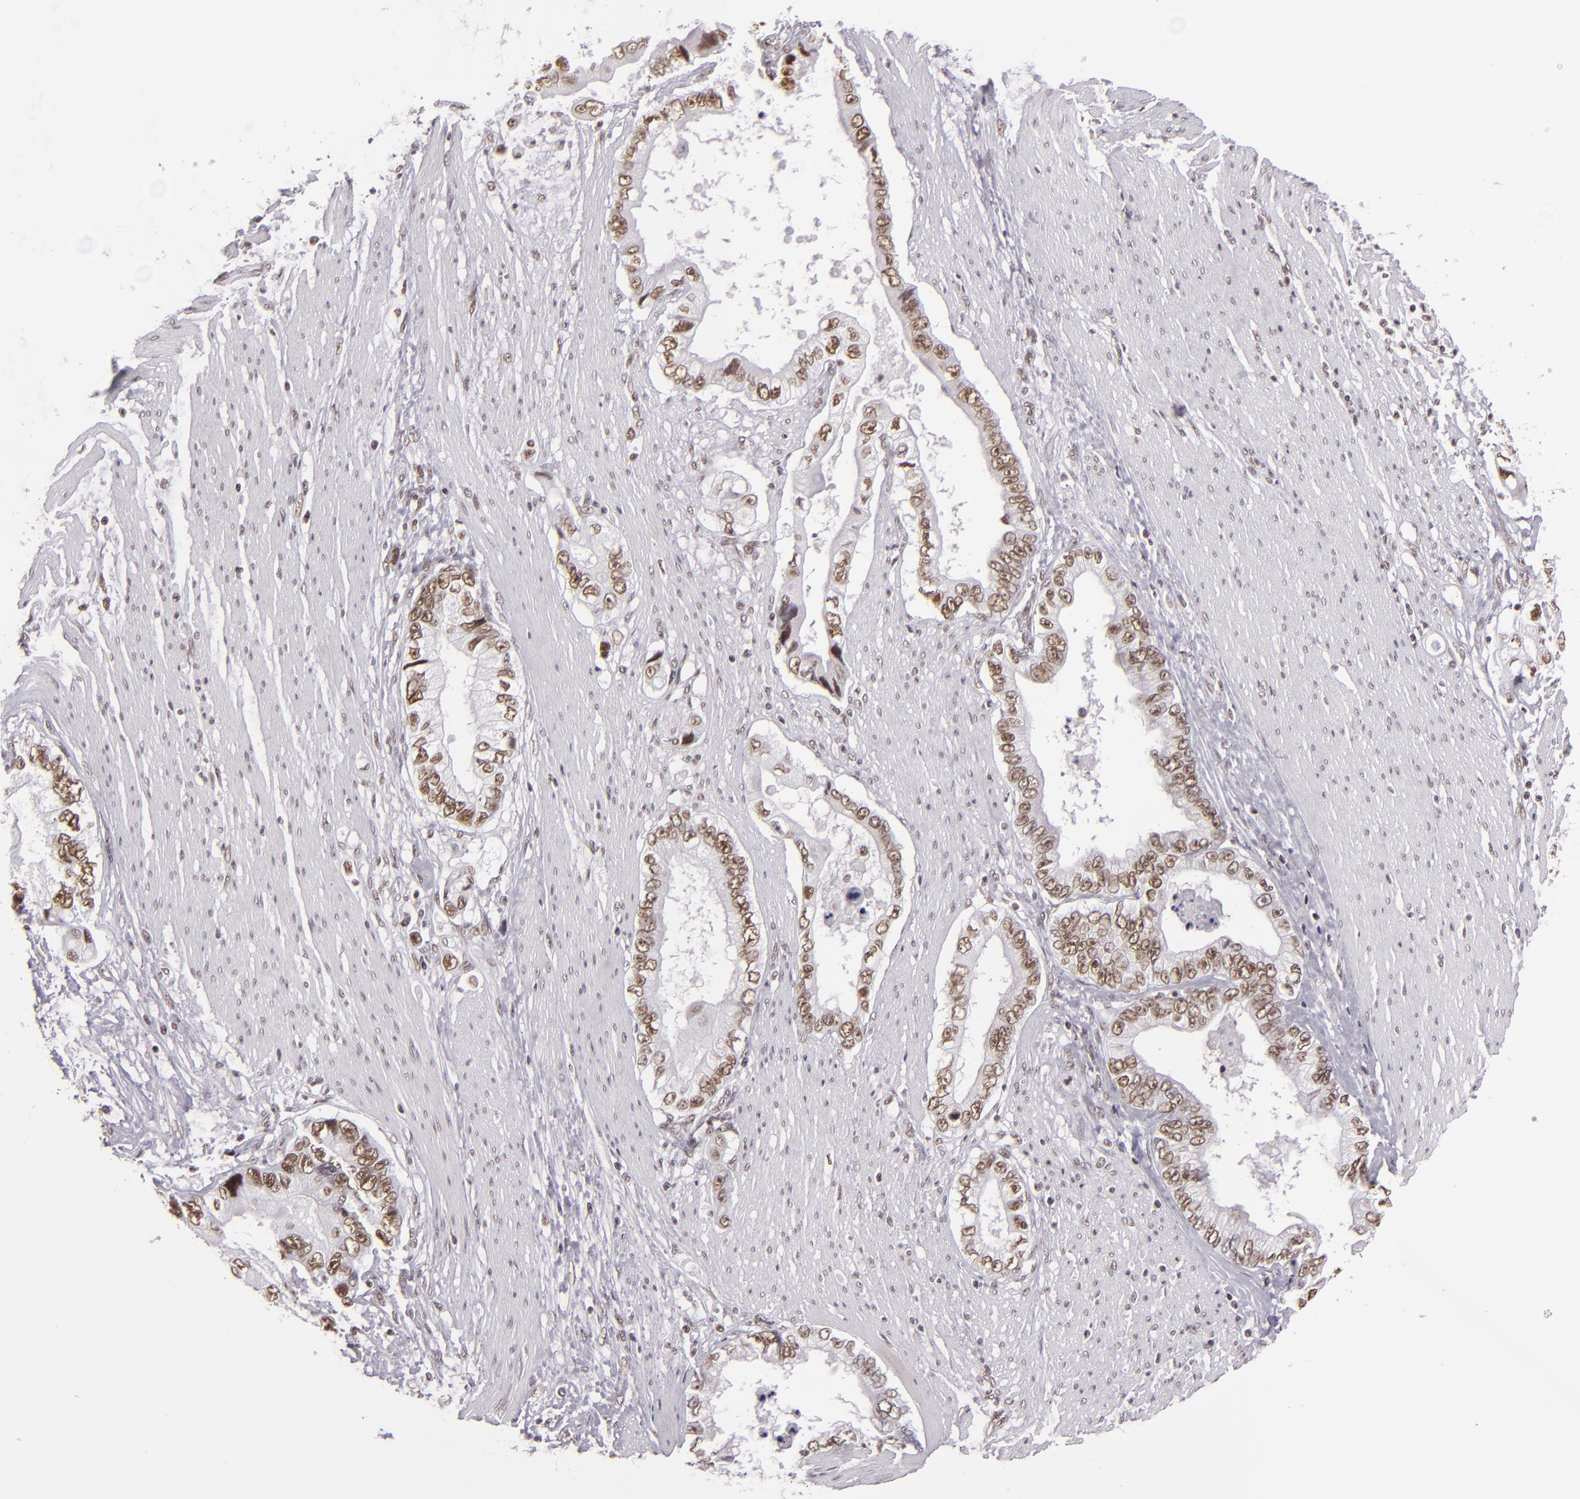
{"staining": {"intensity": "moderate", "quantity": ">75%", "location": "nuclear"}, "tissue": "pancreatic cancer", "cell_type": "Tumor cells", "image_type": "cancer", "snomed": [{"axis": "morphology", "description": "Adenocarcinoma, NOS"}, {"axis": "topography", "description": "Pancreas"}, {"axis": "topography", "description": "Stomach, upper"}], "caption": "Immunohistochemical staining of pancreatic cancer (adenocarcinoma) displays moderate nuclear protein expression in about >75% of tumor cells. (DAB IHC, brown staining for protein, blue staining for nuclei).", "gene": "BRD8", "patient": {"sex": "male", "age": 77}}